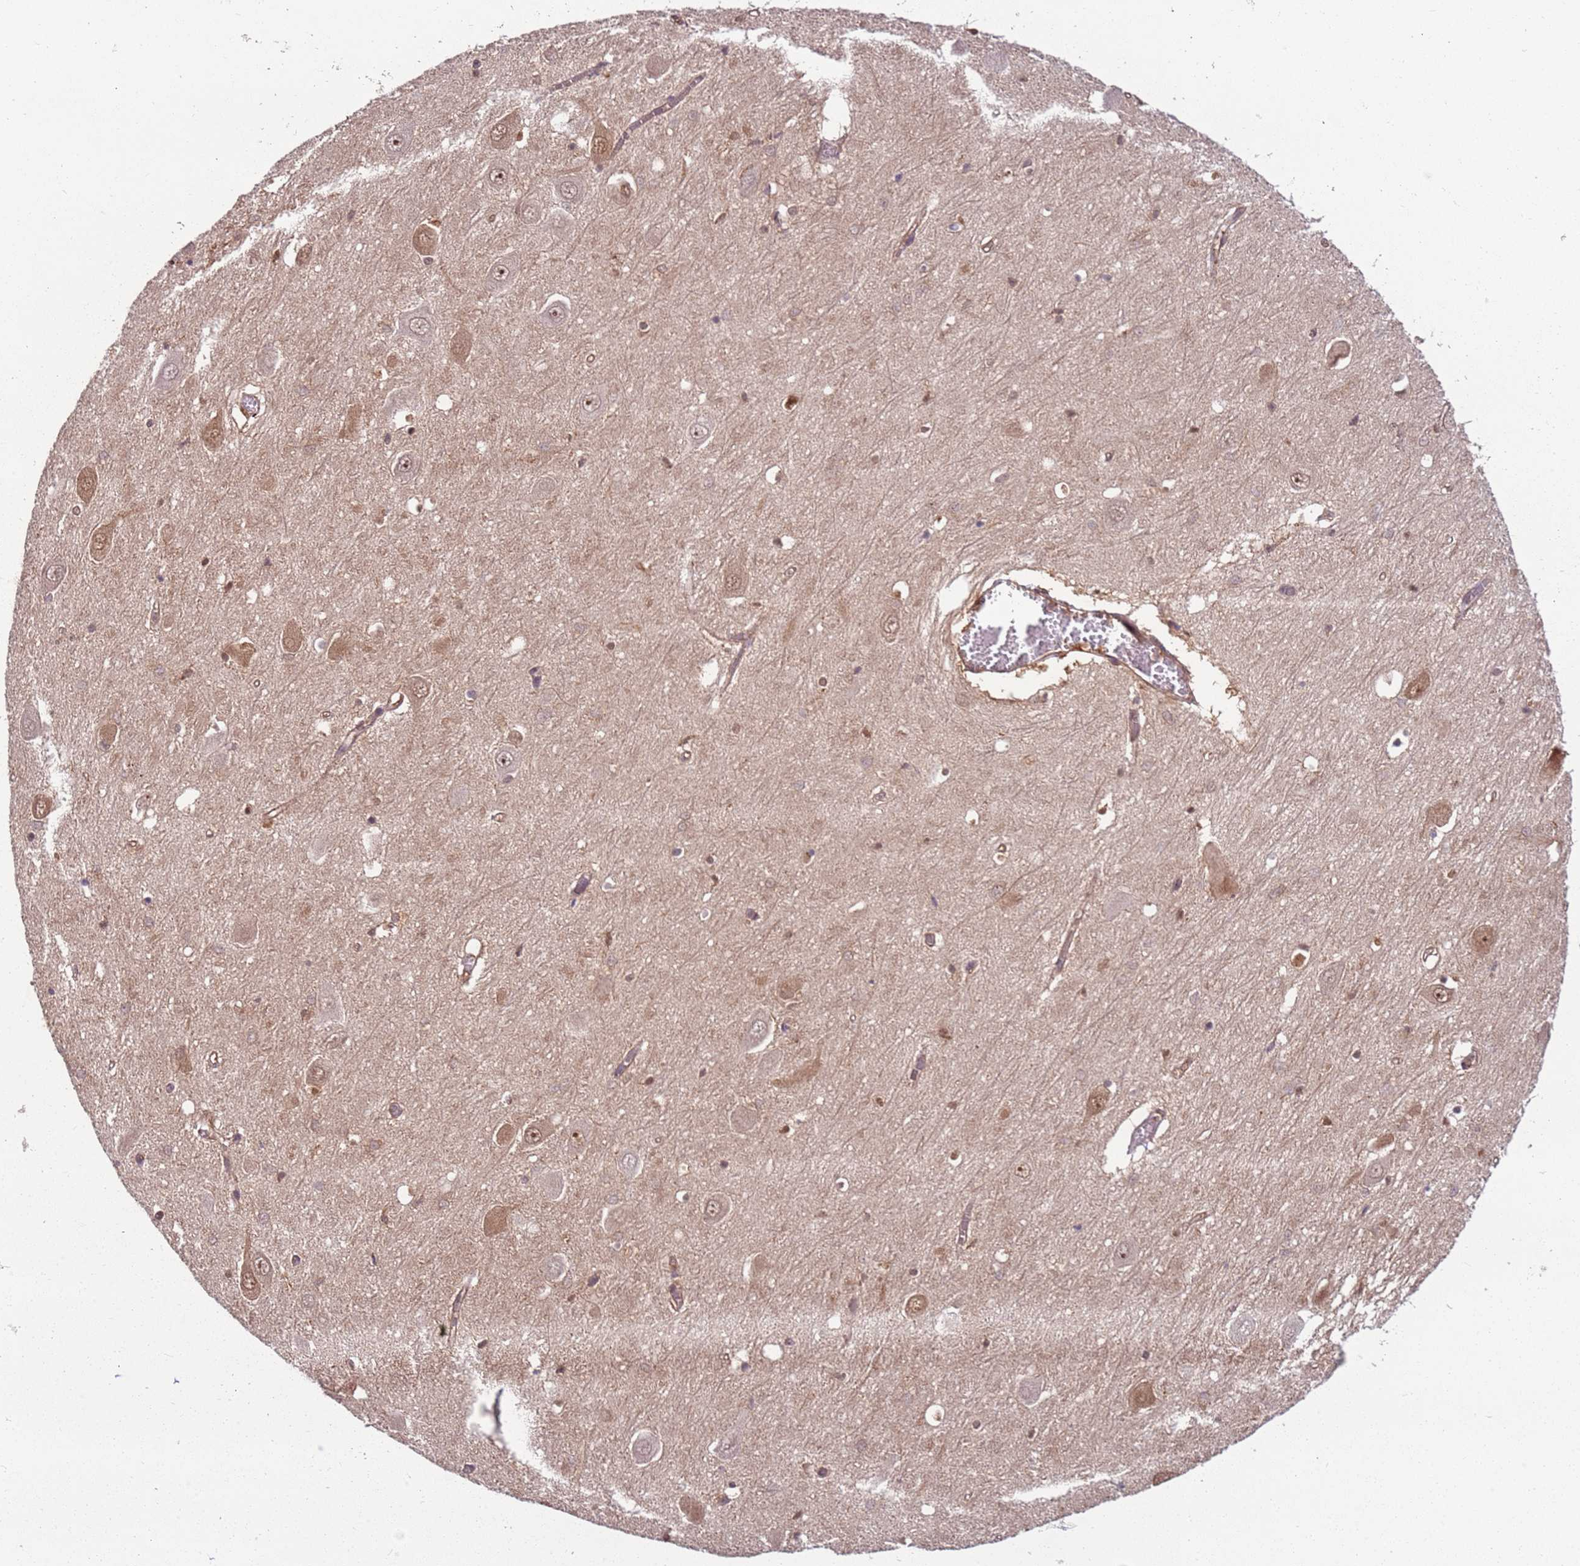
{"staining": {"intensity": "moderate", "quantity": "<25%", "location": "cytoplasmic/membranous,nuclear"}, "tissue": "hippocampus", "cell_type": "Glial cells", "image_type": "normal", "snomed": [{"axis": "morphology", "description": "Normal tissue, NOS"}, {"axis": "topography", "description": "Hippocampus"}], "caption": "IHC photomicrograph of unremarkable hippocampus: human hippocampus stained using immunohistochemistry (IHC) shows low levels of moderate protein expression localized specifically in the cytoplasmic/membranous,nuclear of glial cells, appearing as a cytoplasmic/membranous,nuclear brown color.", "gene": "PGLS", "patient": {"sex": "male", "age": 70}}